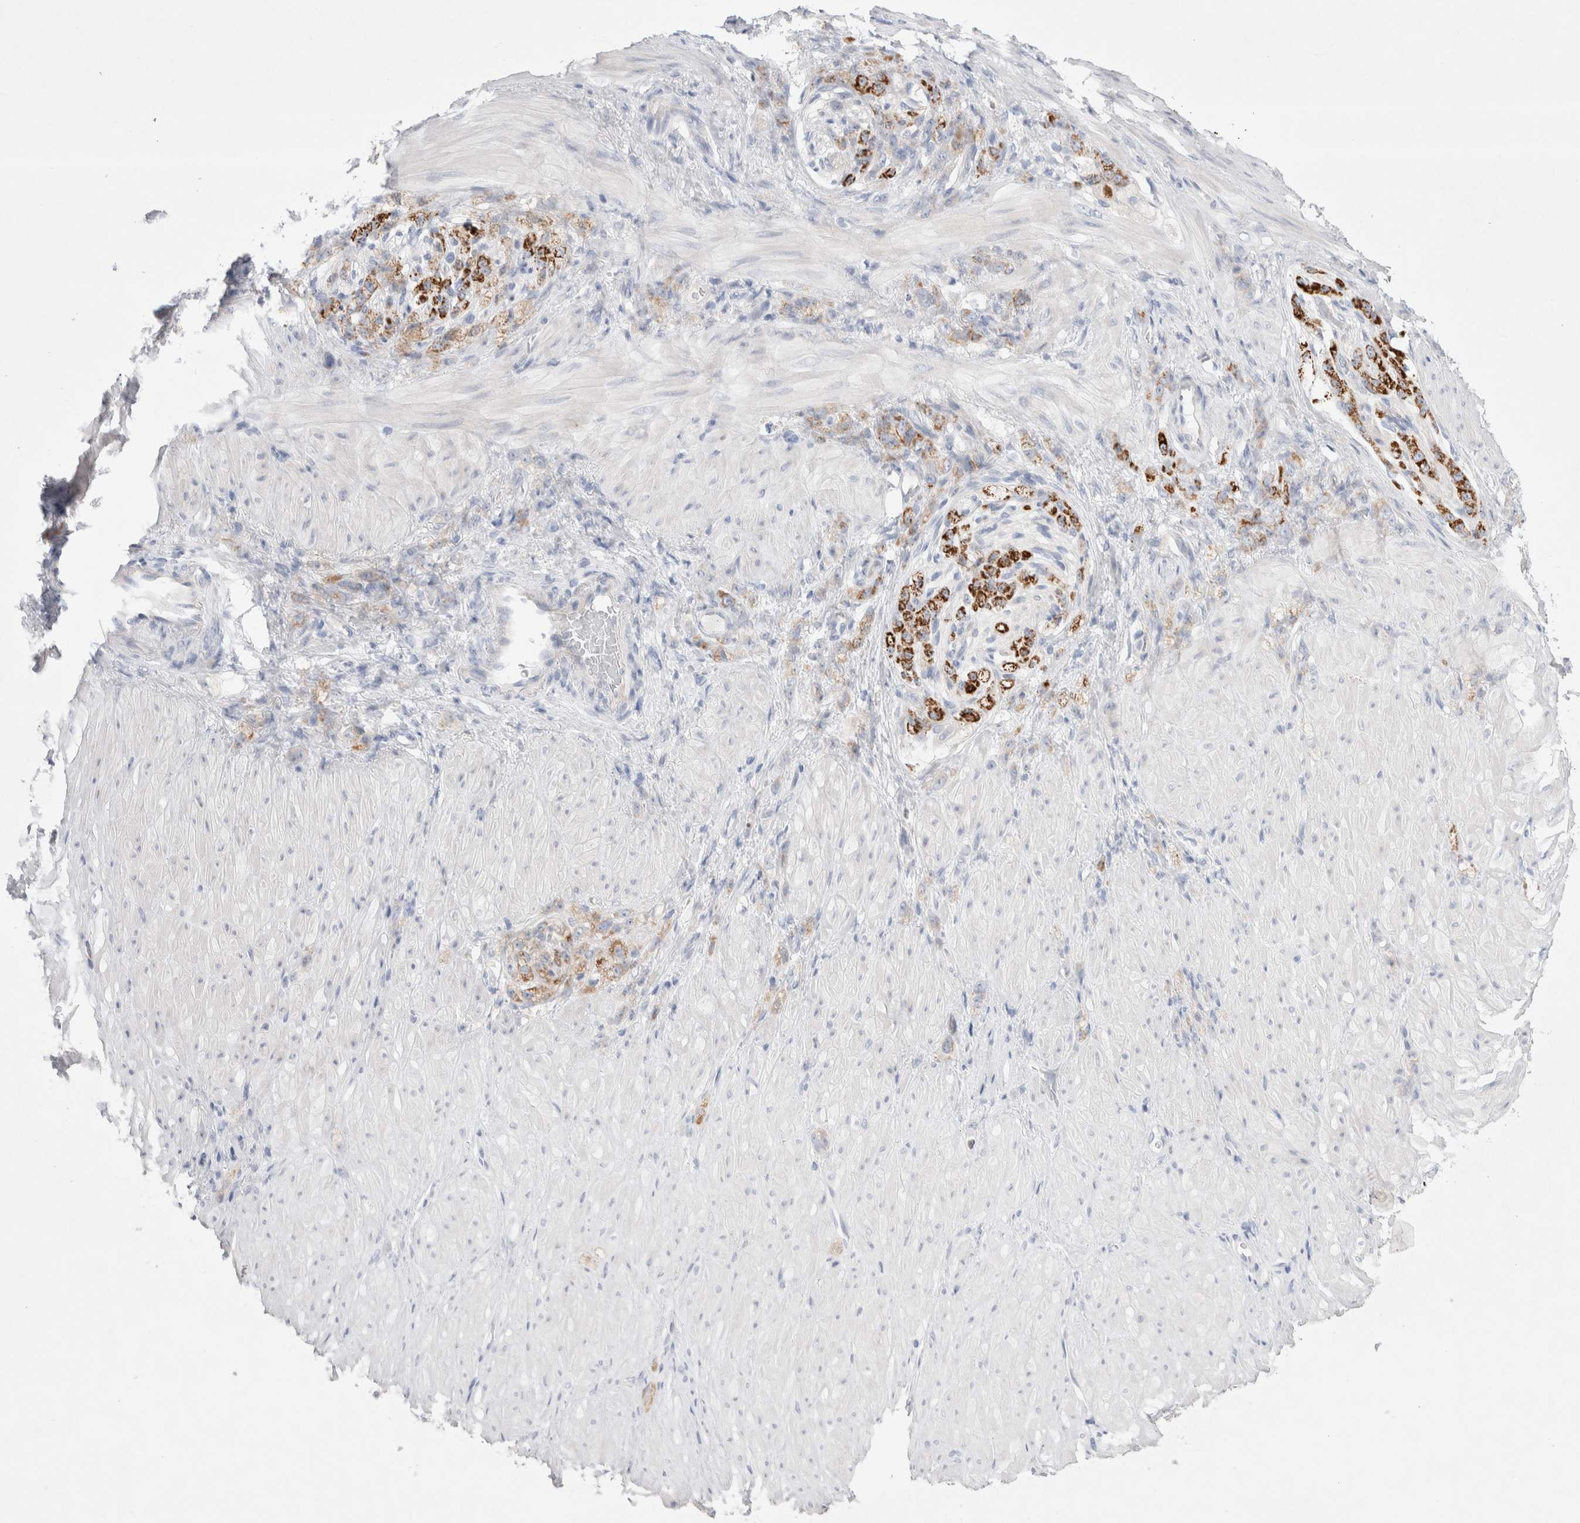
{"staining": {"intensity": "moderate", "quantity": "<25%", "location": "cytoplasmic/membranous"}, "tissue": "stomach cancer", "cell_type": "Tumor cells", "image_type": "cancer", "snomed": [{"axis": "morphology", "description": "Normal tissue, NOS"}, {"axis": "morphology", "description": "Adenocarcinoma, NOS"}, {"axis": "topography", "description": "Stomach"}], "caption": "This is an image of immunohistochemistry staining of adenocarcinoma (stomach), which shows moderate positivity in the cytoplasmic/membranous of tumor cells.", "gene": "RBM12B", "patient": {"sex": "male", "age": 82}}